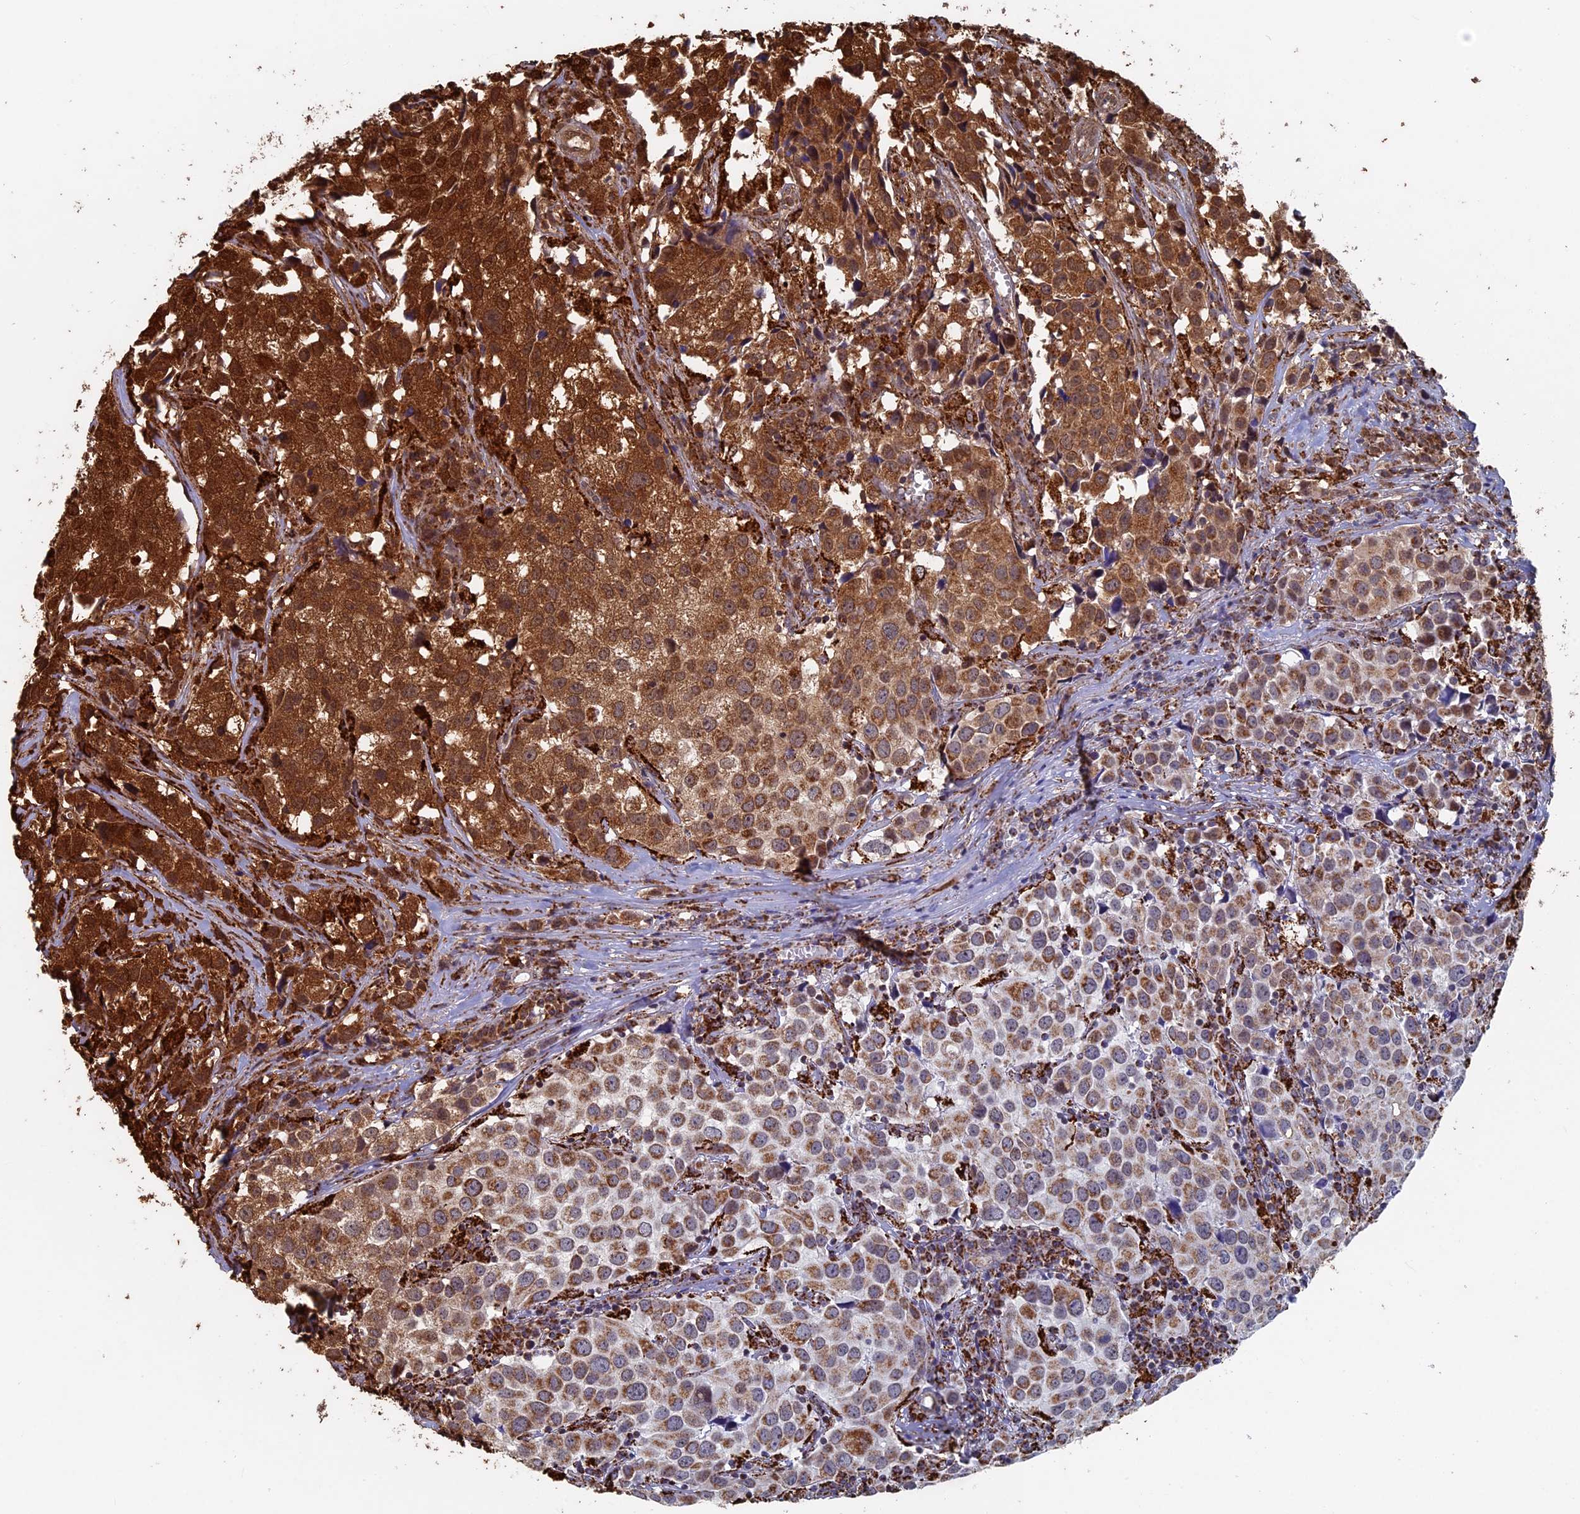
{"staining": {"intensity": "strong", "quantity": ">75%", "location": "cytoplasmic/membranous"}, "tissue": "urothelial cancer", "cell_type": "Tumor cells", "image_type": "cancer", "snomed": [{"axis": "morphology", "description": "Urothelial carcinoma, High grade"}, {"axis": "topography", "description": "Urinary bladder"}], "caption": "High-power microscopy captured an immunohistochemistry (IHC) micrograph of high-grade urothelial carcinoma, revealing strong cytoplasmic/membranous staining in about >75% of tumor cells. The staining was performed using DAB (3,3'-diaminobenzidine), with brown indicating positive protein expression. Nuclei are stained blue with hematoxylin.", "gene": "SEC24D", "patient": {"sex": "female", "age": 75}}